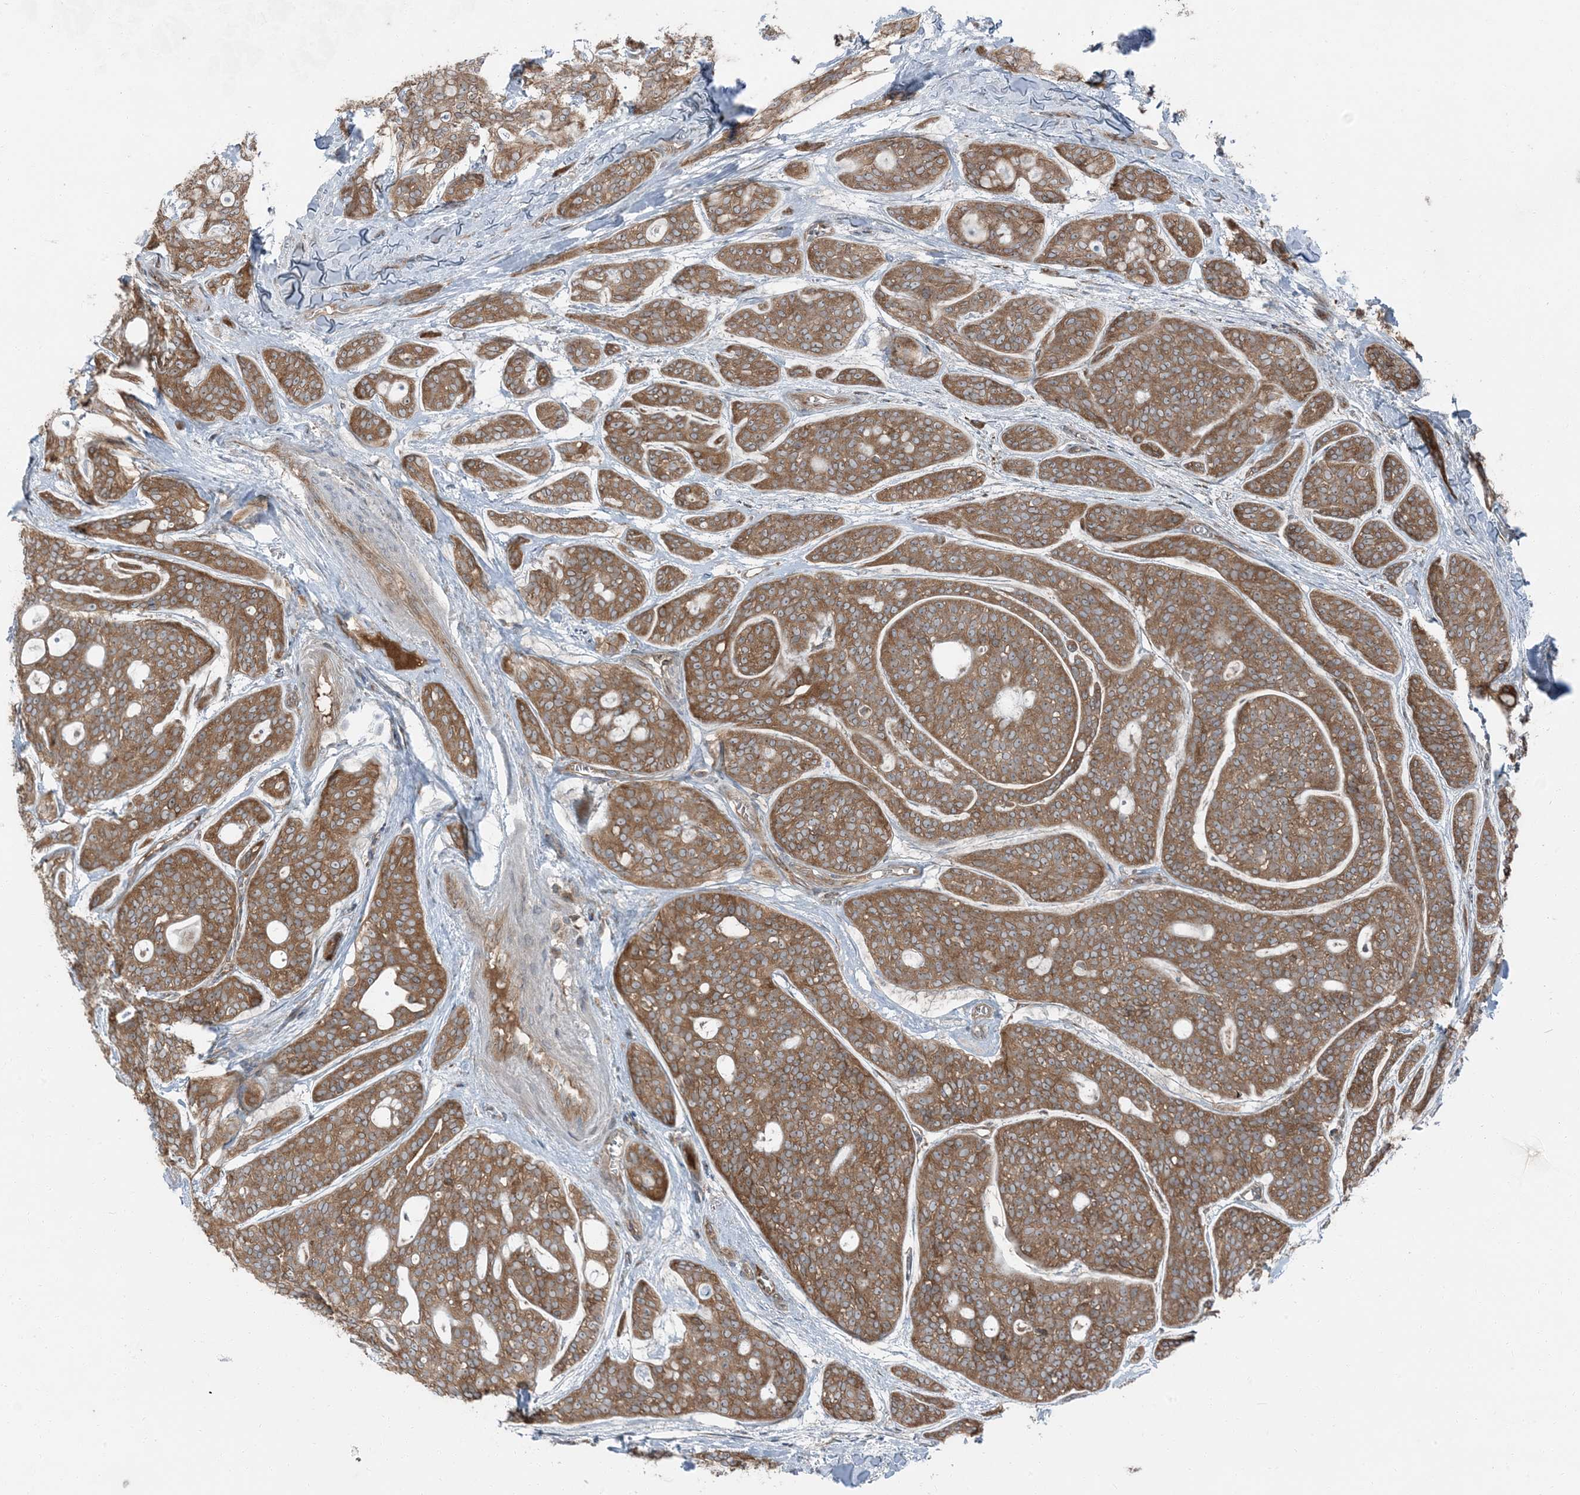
{"staining": {"intensity": "moderate", "quantity": ">75%", "location": "cytoplasmic/membranous"}, "tissue": "head and neck cancer", "cell_type": "Tumor cells", "image_type": "cancer", "snomed": [{"axis": "morphology", "description": "Adenocarcinoma, NOS"}, {"axis": "topography", "description": "Head-Neck"}], "caption": "Protein staining shows moderate cytoplasmic/membranous staining in about >75% of tumor cells in head and neck adenocarcinoma.", "gene": "RAB3GAP1", "patient": {"sex": "male", "age": 66}}